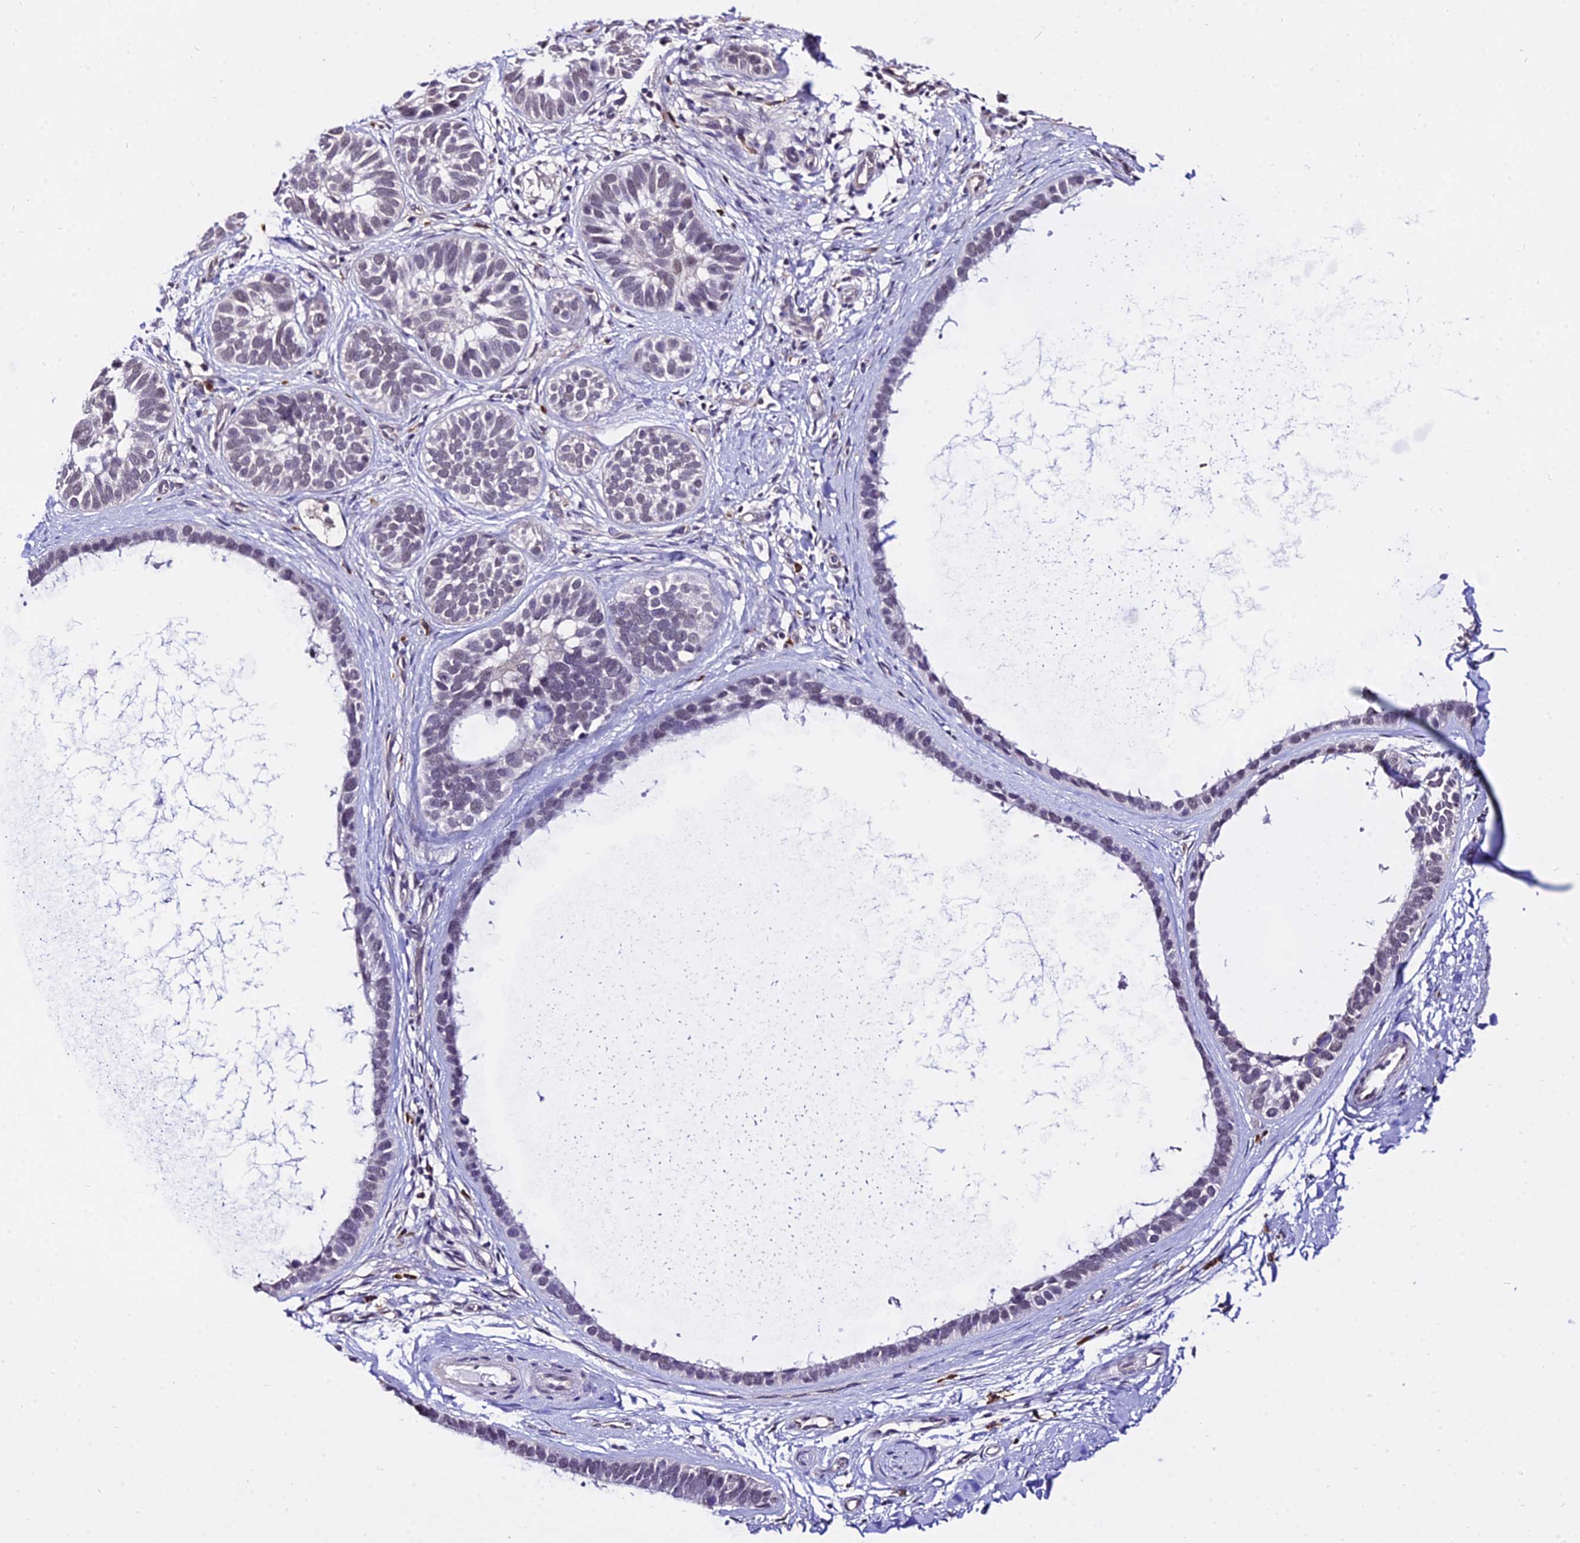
{"staining": {"intensity": "negative", "quantity": "none", "location": "none"}, "tissue": "skin cancer", "cell_type": "Tumor cells", "image_type": "cancer", "snomed": [{"axis": "morphology", "description": "Basal cell carcinoma"}, {"axis": "topography", "description": "Skin"}], "caption": "Image shows no significant protein expression in tumor cells of skin cancer.", "gene": "POLR2I", "patient": {"sex": "male", "age": 62}}